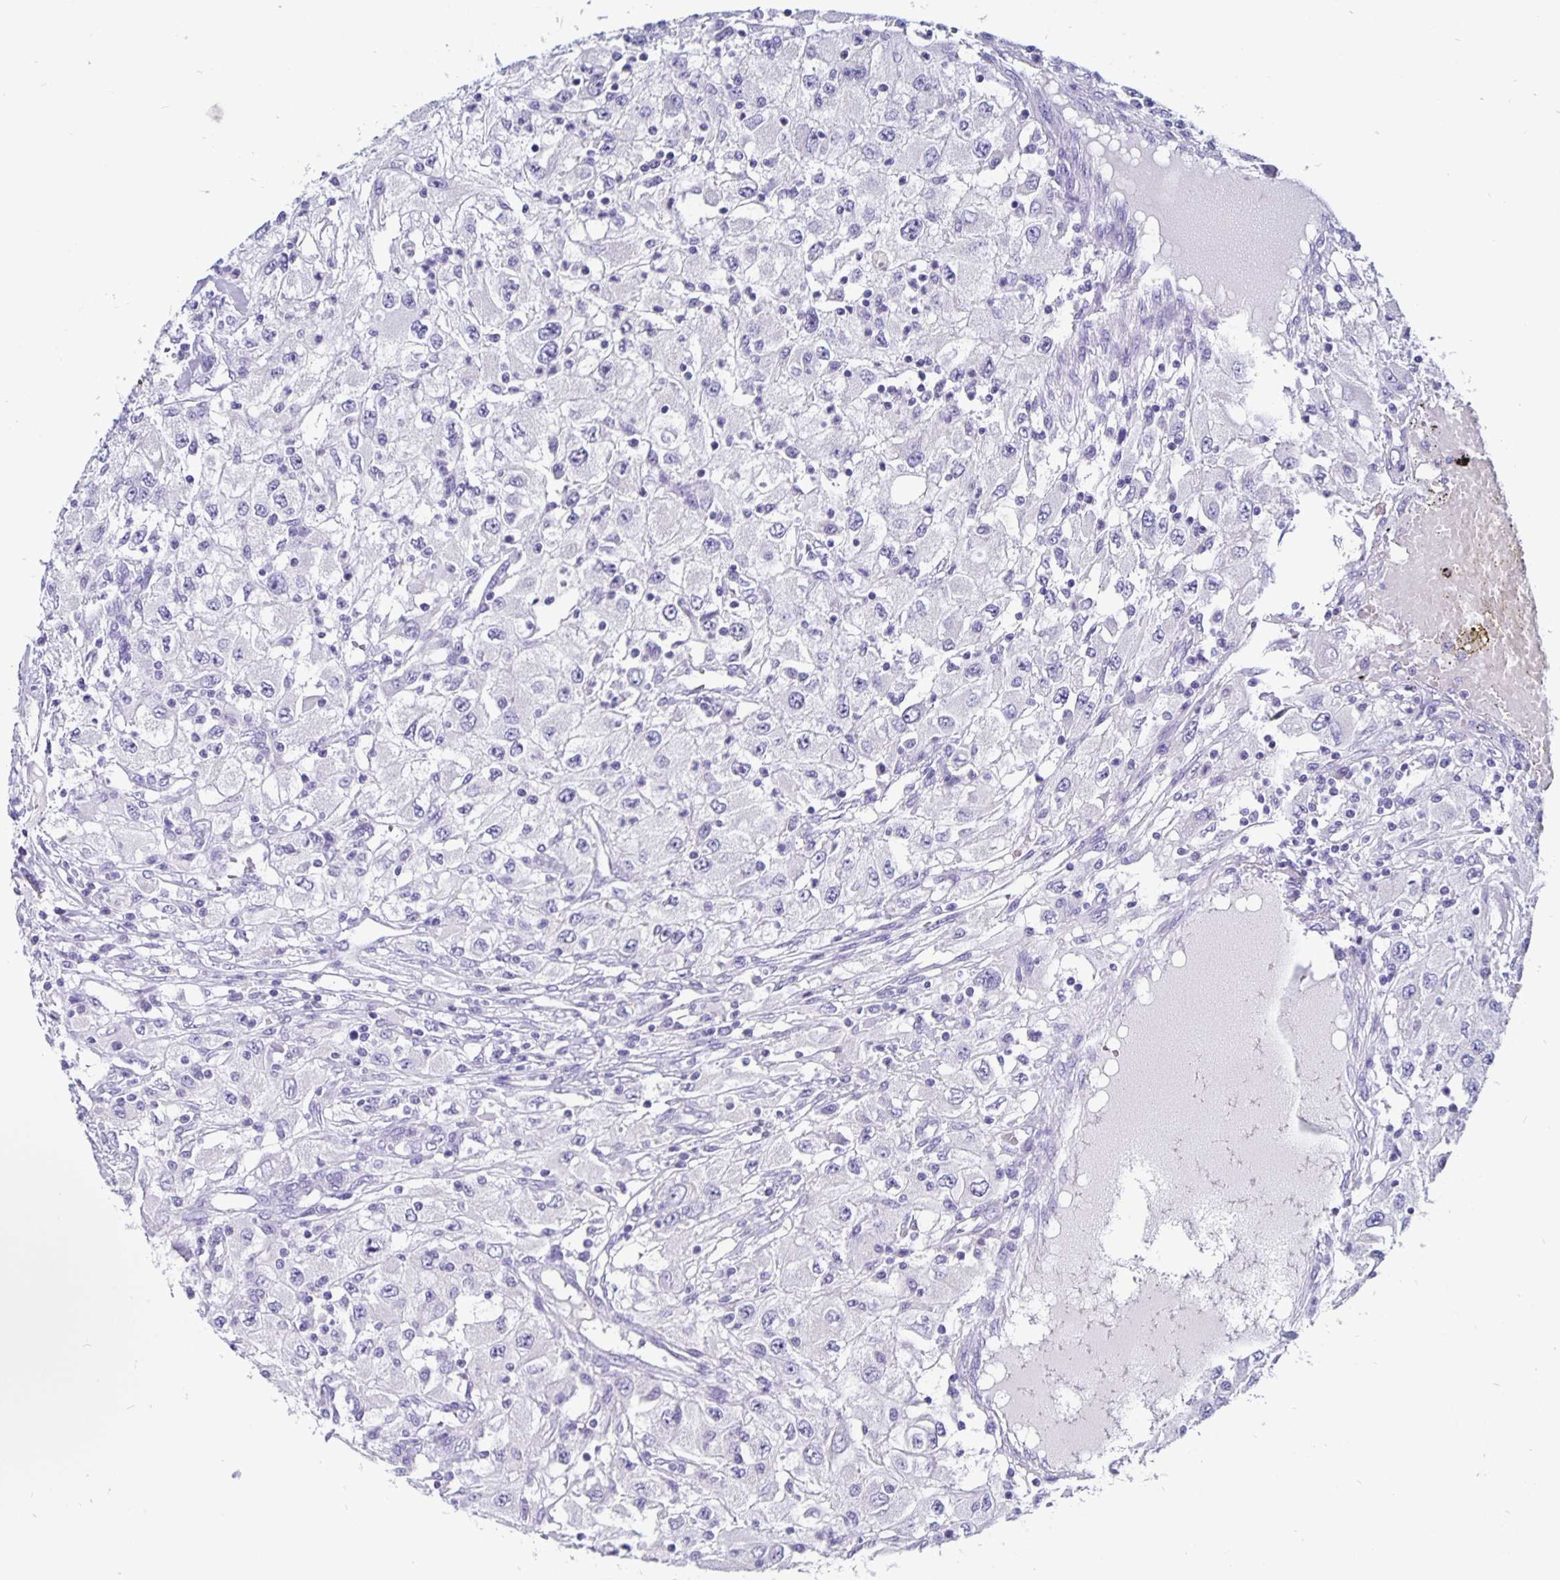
{"staining": {"intensity": "negative", "quantity": "none", "location": "none"}, "tissue": "renal cancer", "cell_type": "Tumor cells", "image_type": "cancer", "snomed": [{"axis": "morphology", "description": "Adenocarcinoma, NOS"}, {"axis": "topography", "description": "Kidney"}], "caption": "Immunohistochemical staining of human renal cancer (adenocarcinoma) shows no significant positivity in tumor cells.", "gene": "ODF3B", "patient": {"sex": "female", "age": 67}}